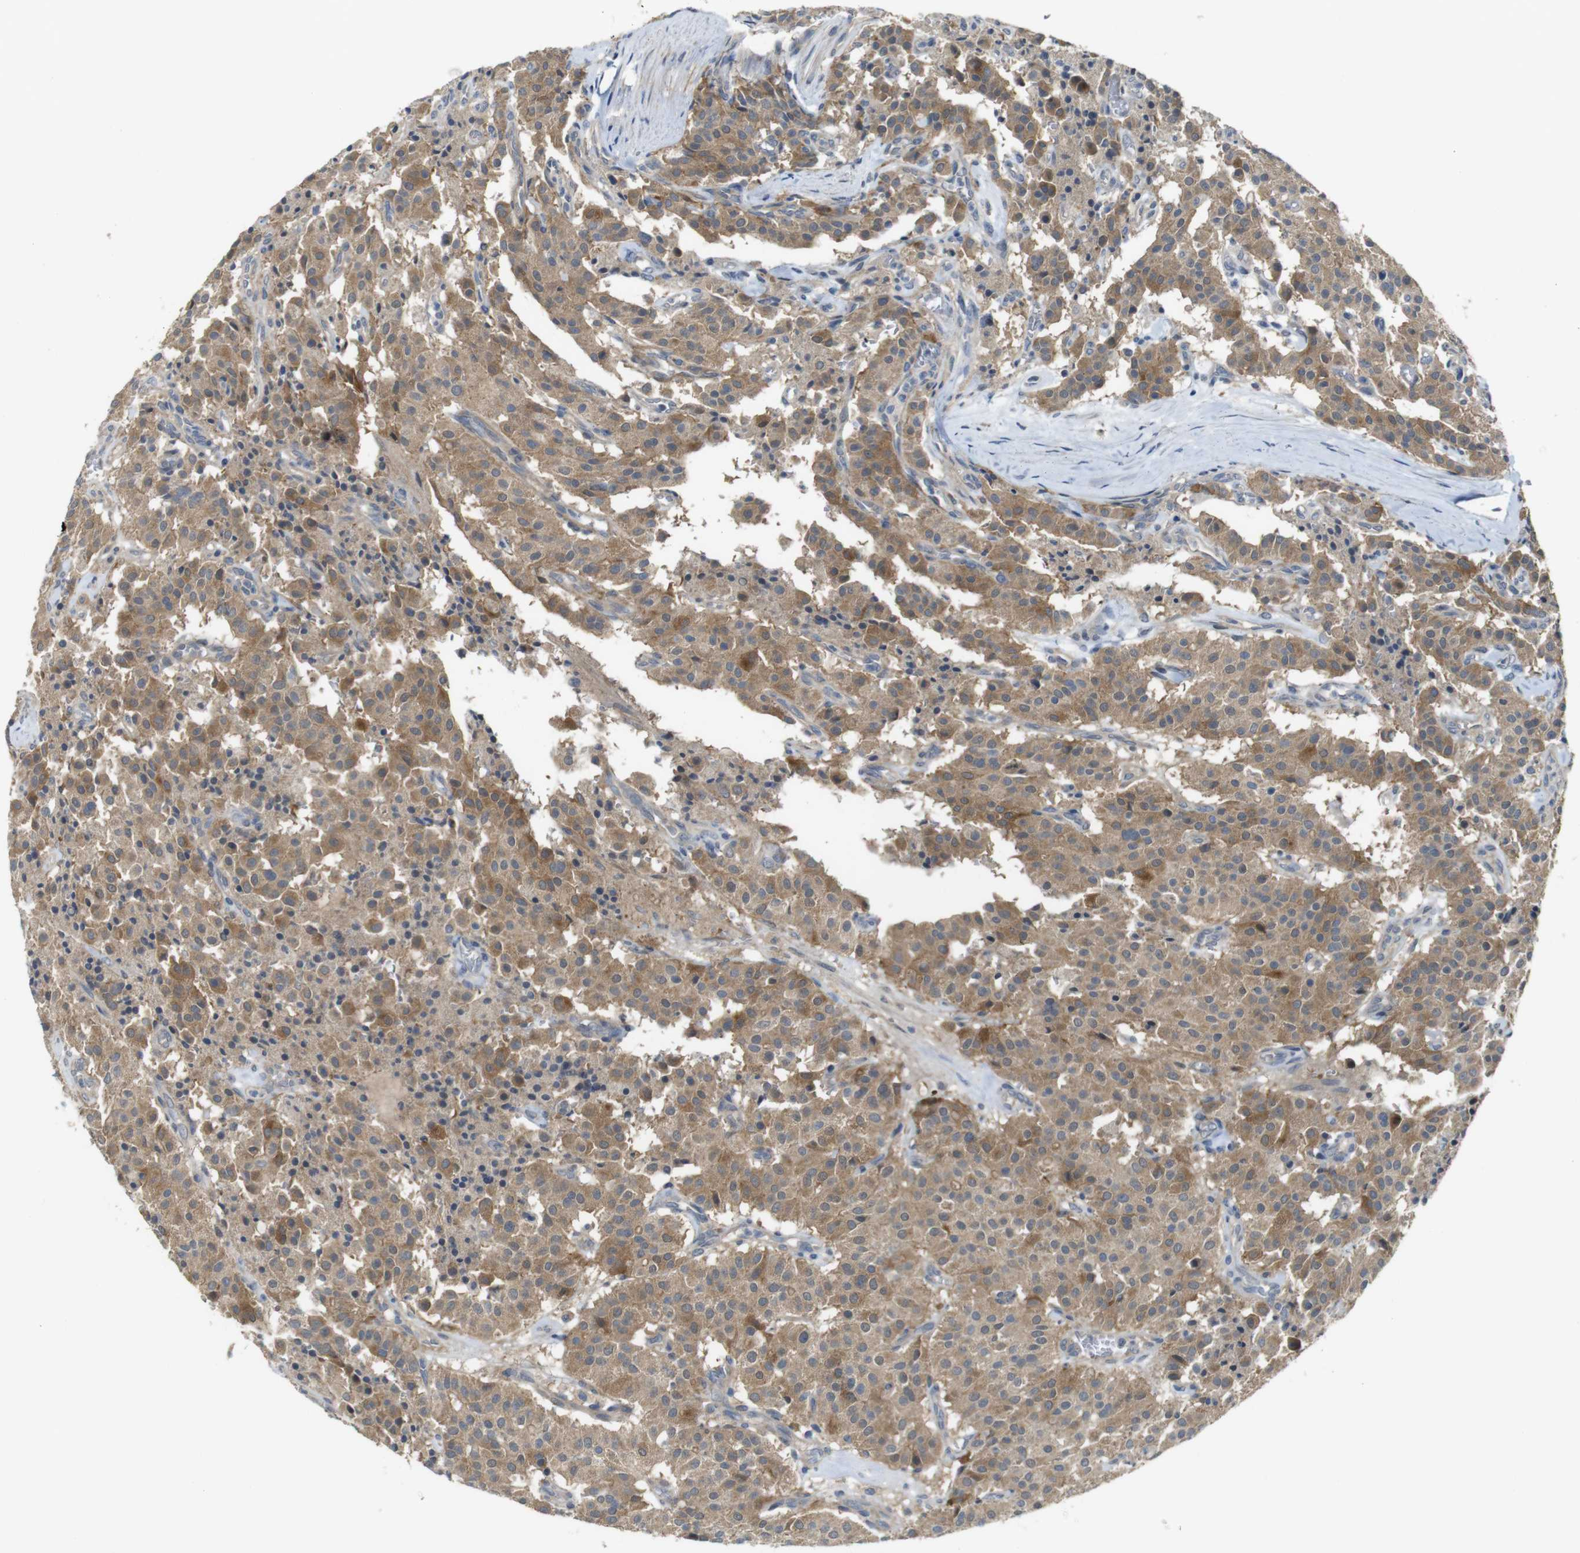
{"staining": {"intensity": "moderate", "quantity": ">75%", "location": "cytoplasmic/membranous"}, "tissue": "carcinoid", "cell_type": "Tumor cells", "image_type": "cancer", "snomed": [{"axis": "morphology", "description": "Carcinoid, malignant, NOS"}, {"axis": "topography", "description": "Lung"}], "caption": "DAB (3,3'-diaminobenzidine) immunohistochemical staining of malignant carcinoid exhibits moderate cytoplasmic/membranous protein positivity in approximately >75% of tumor cells.", "gene": "CDC34", "patient": {"sex": "male", "age": 30}}